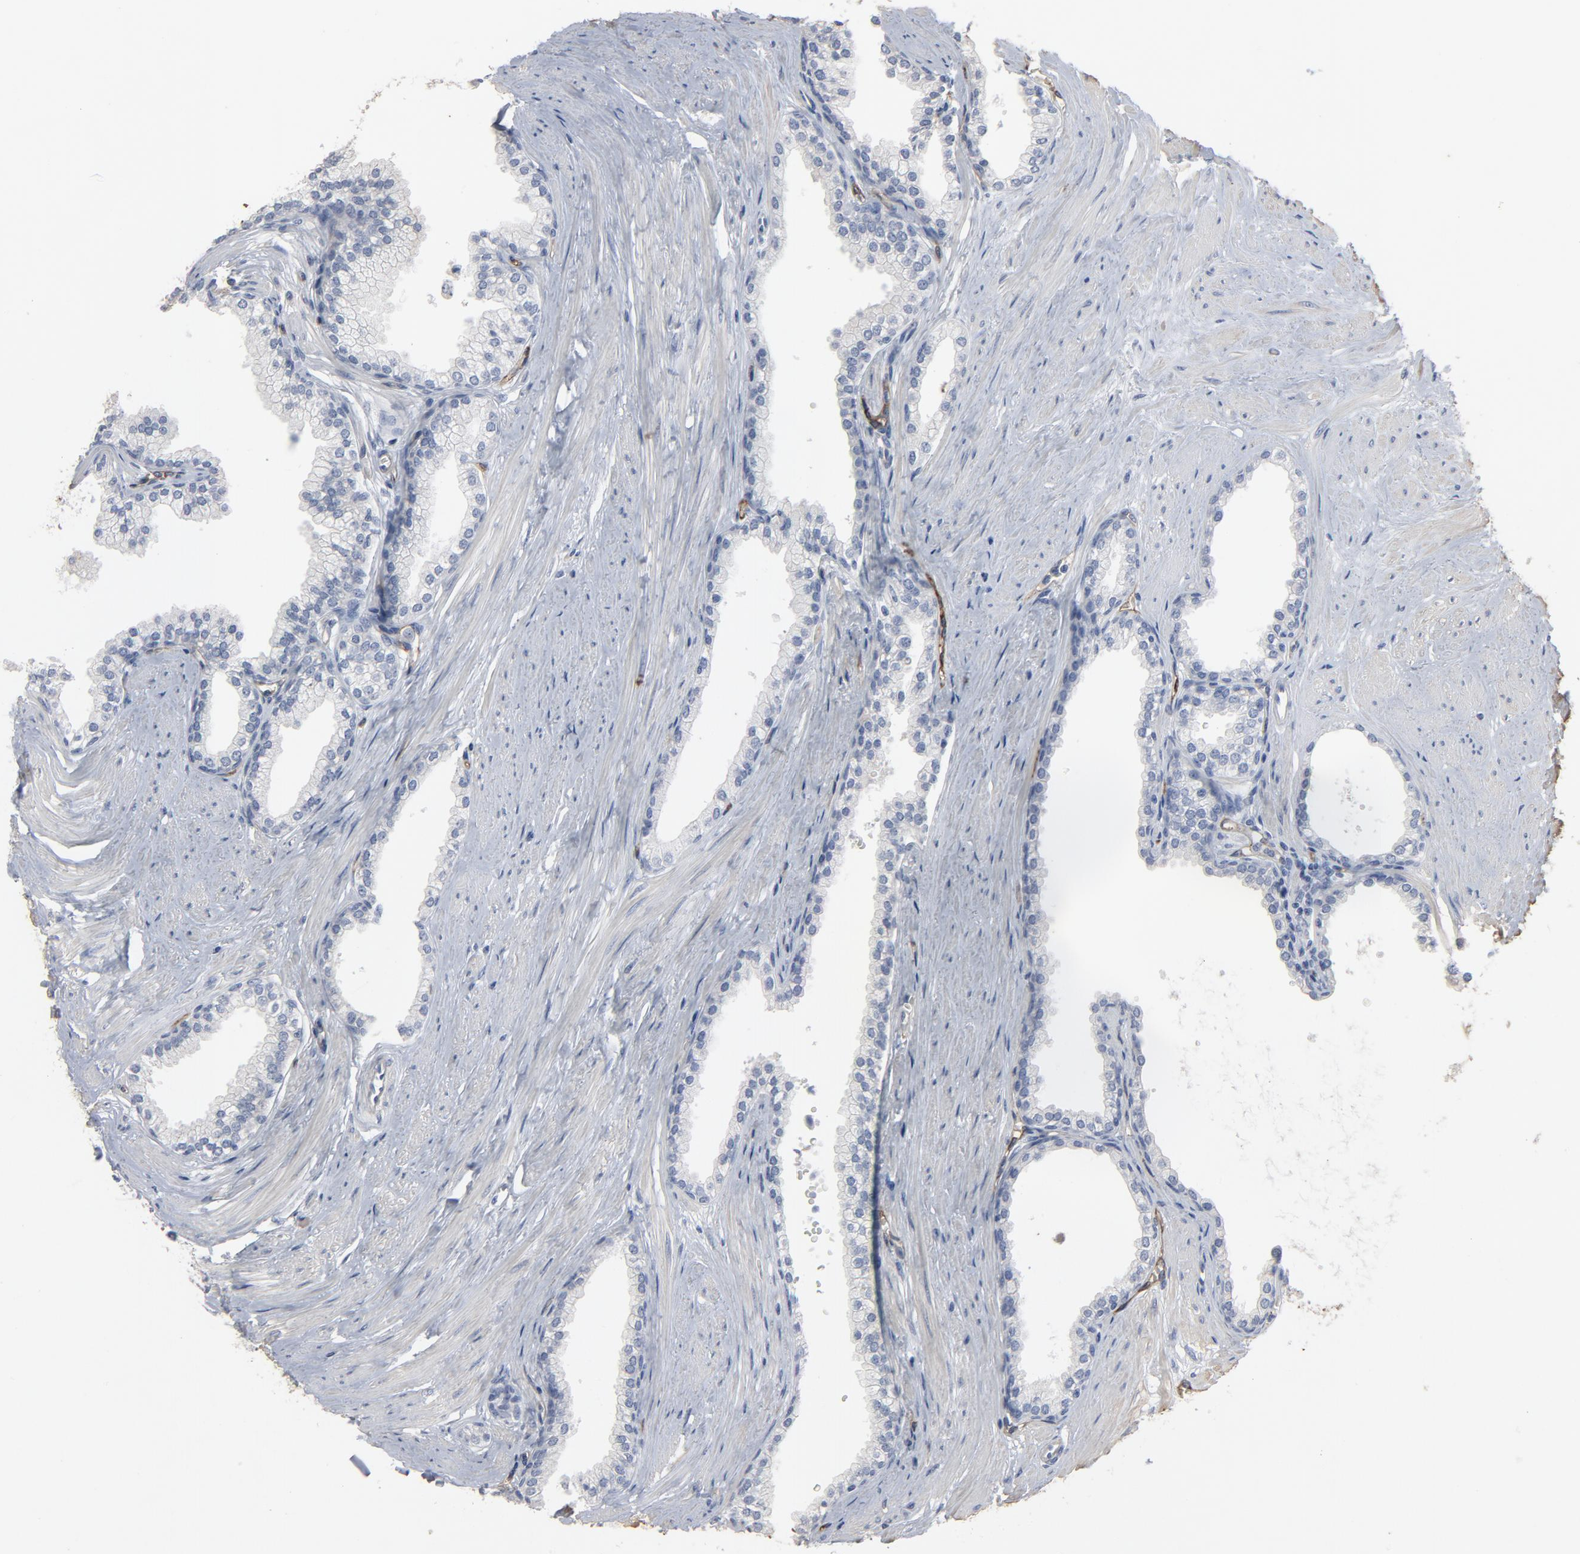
{"staining": {"intensity": "negative", "quantity": "none", "location": "none"}, "tissue": "prostate", "cell_type": "Glandular cells", "image_type": "normal", "snomed": [{"axis": "morphology", "description": "Normal tissue, NOS"}, {"axis": "topography", "description": "Prostate"}], "caption": "A micrograph of prostate stained for a protein demonstrates no brown staining in glandular cells. Nuclei are stained in blue.", "gene": "KDR", "patient": {"sex": "male", "age": 64}}